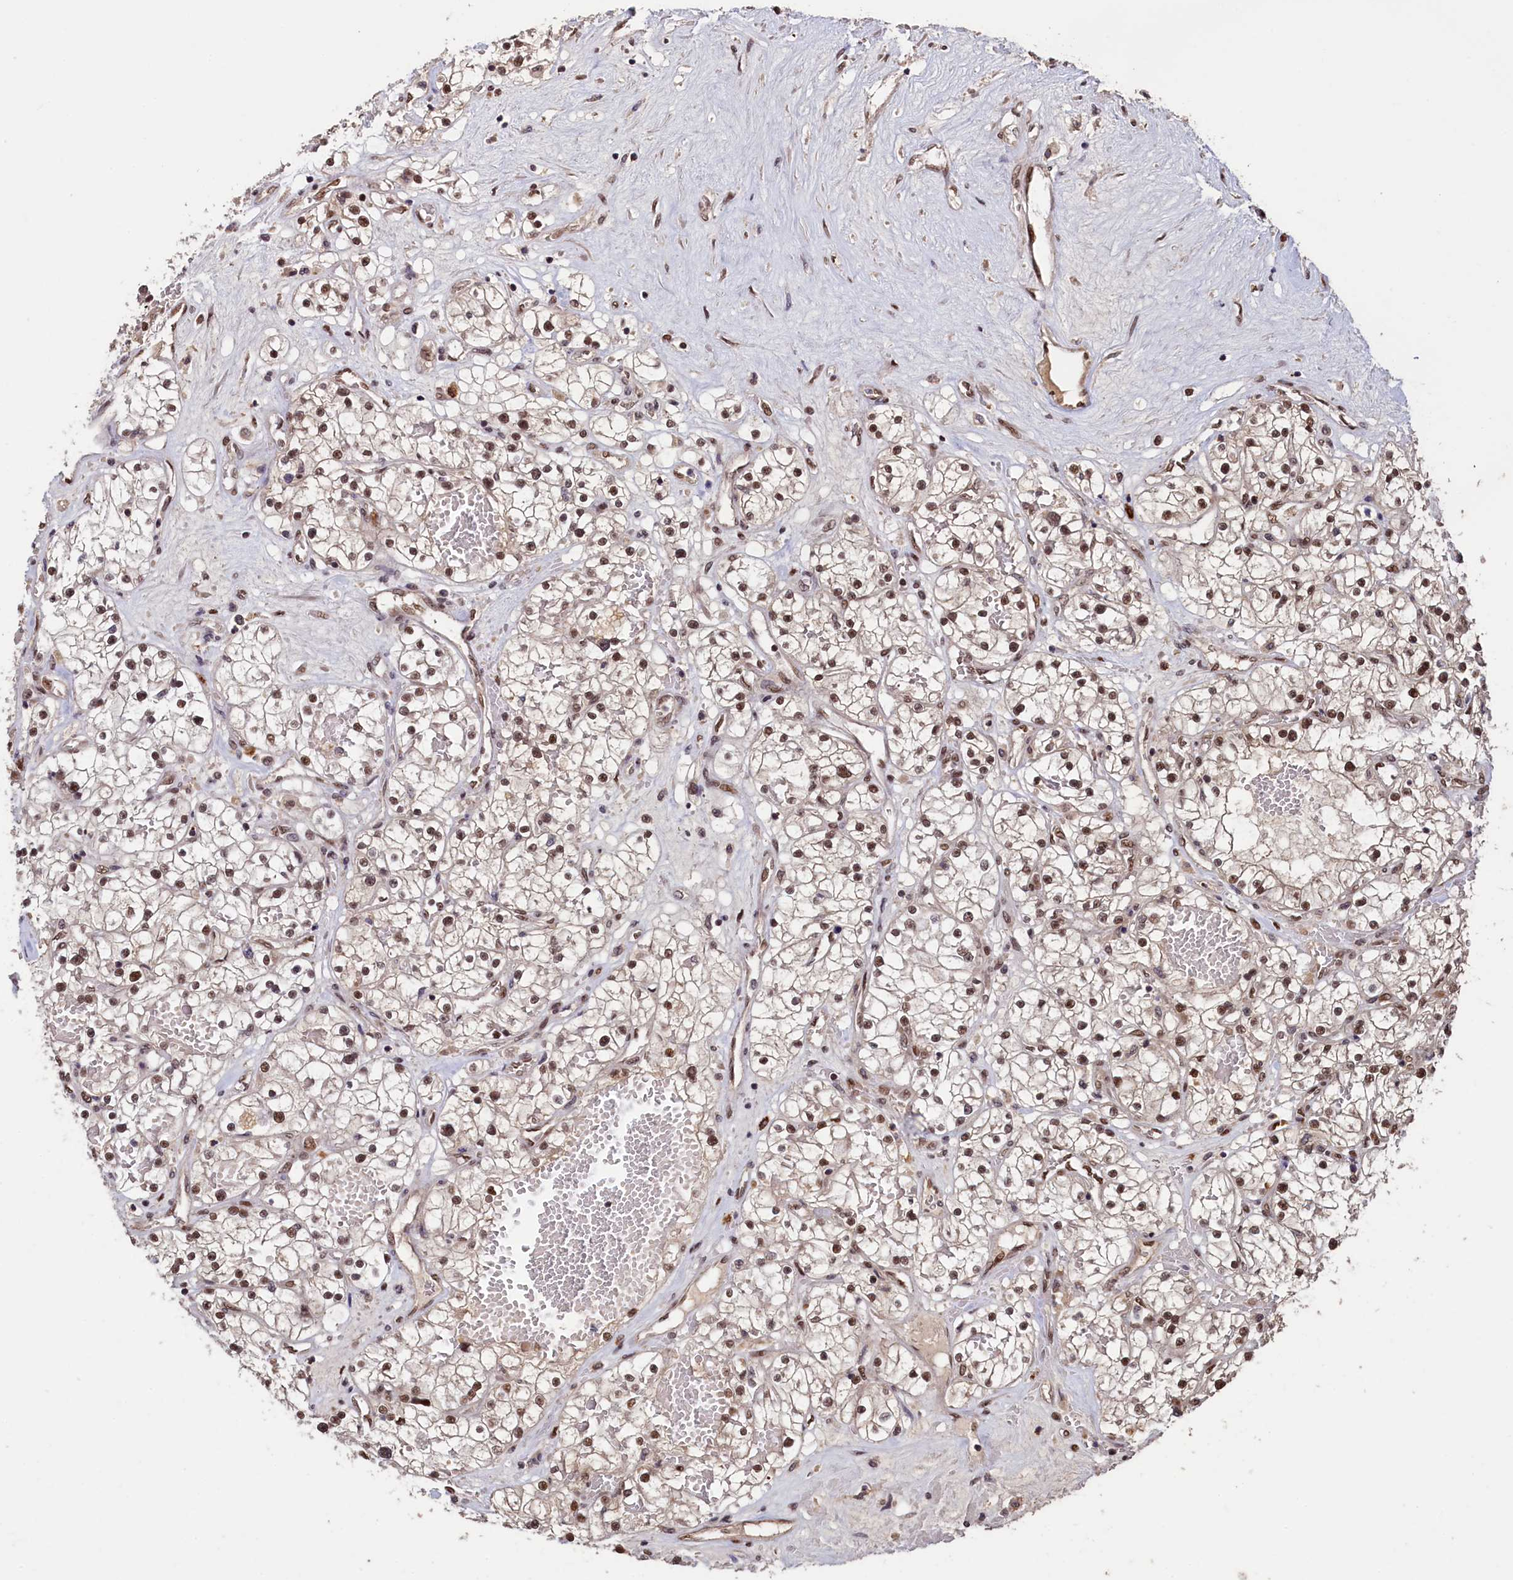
{"staining": {"intensity": "moderate", "quantity": ">75%", "location": "nuclear"}, "tissue": "renal cancer", "cell_type": "Tumor cells", "image_type": "cancer", "snomed": [{"axis": "morphology", "description": "Normal tissue, NOS"}, {"axis": "morphology", "description": "Adenocarcinoma, NOS"}, {"axis": "topography", "description": "Kidney"}], "caption": "Tumor cells reveal moderate nuclear positivity in approximately >75% of cells in renal cancer (adenocarcinoma).", "gene": "NAE1", "patient": {"sex": "male", "age": 68}}